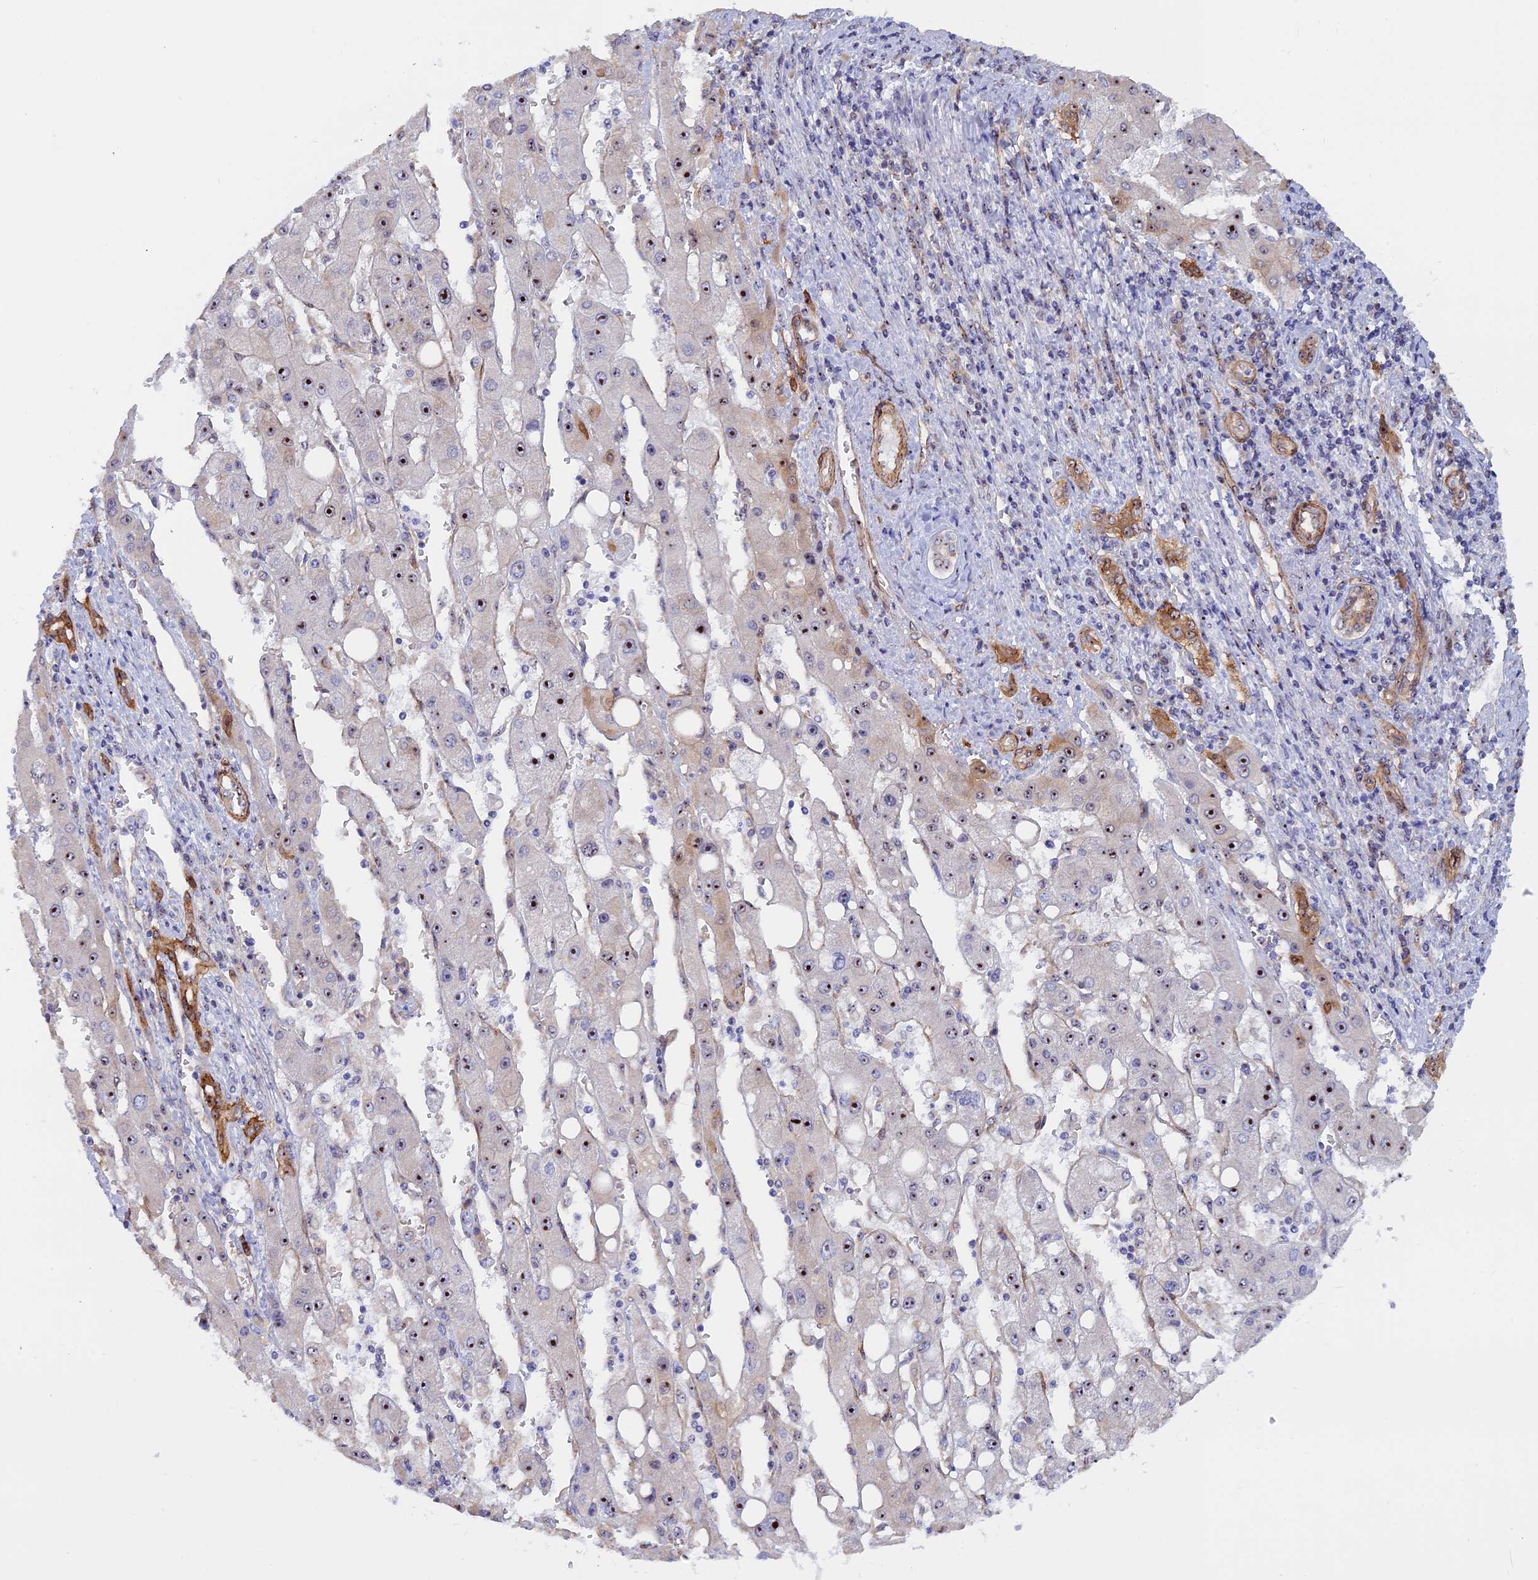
{"staining": {"intensity": "moderate", "quantity": ">75%", "location": "nuclear"}, "tissue": "liver cancer", "cell_type": "Tumor cells", "image_type": "cancer", "snomed": [{"axis": "morphology", "description": "Carcinoma, Hepatocellular, NOS"}, {"axis": "topography", "description": "Liver"}], "caption": "Brown immunohistochemical staining in human liver hepatocellular carcinoma demonstrates moderate nuclear positivity in about >75% of tumor cells.", "gene": "DBNDD1", "patient": {"sex": "female", "age": 73}}